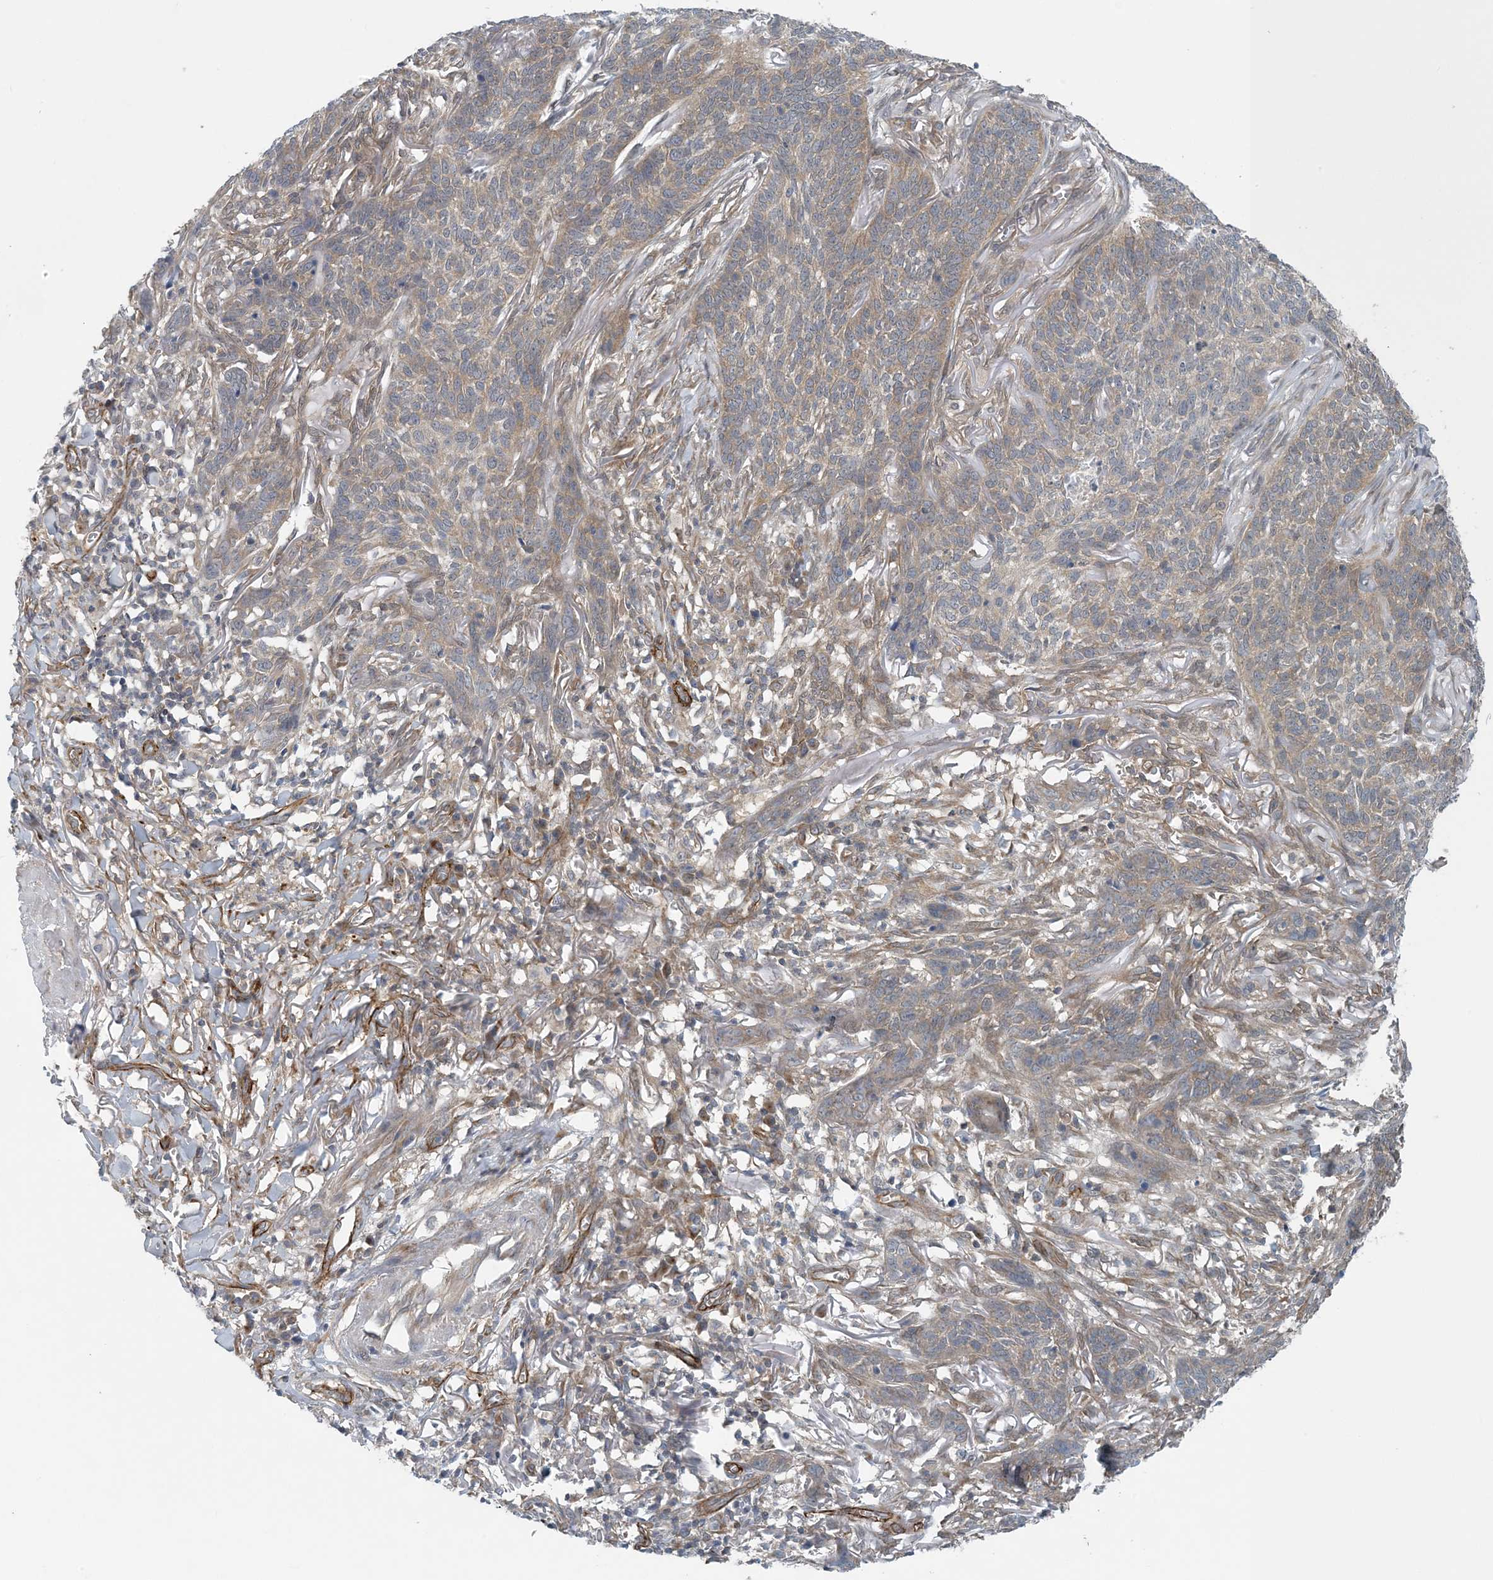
{"staining": {"intensity": "weak", "quantity": "25%-75%", "location": "cytoplasmic/membranous"}, "tissue": "skin cancer", "cell_type": "Tumor cells", "image_type": "cancer", "snomed": [{"axis": "morphology", "description": "Basal cell carcinoma"}, {"axis": "topography", "description": "Skin"}], "caption": "Basal cell carcinoma (skin) was stained to show a protein in brown. There is low levels of weak cytoplasmic/membranous positivity in approximately 25%-75% of tumor cells.", "gene": "HIKESHI", "patient": {"sex": "male", "age": 85}}